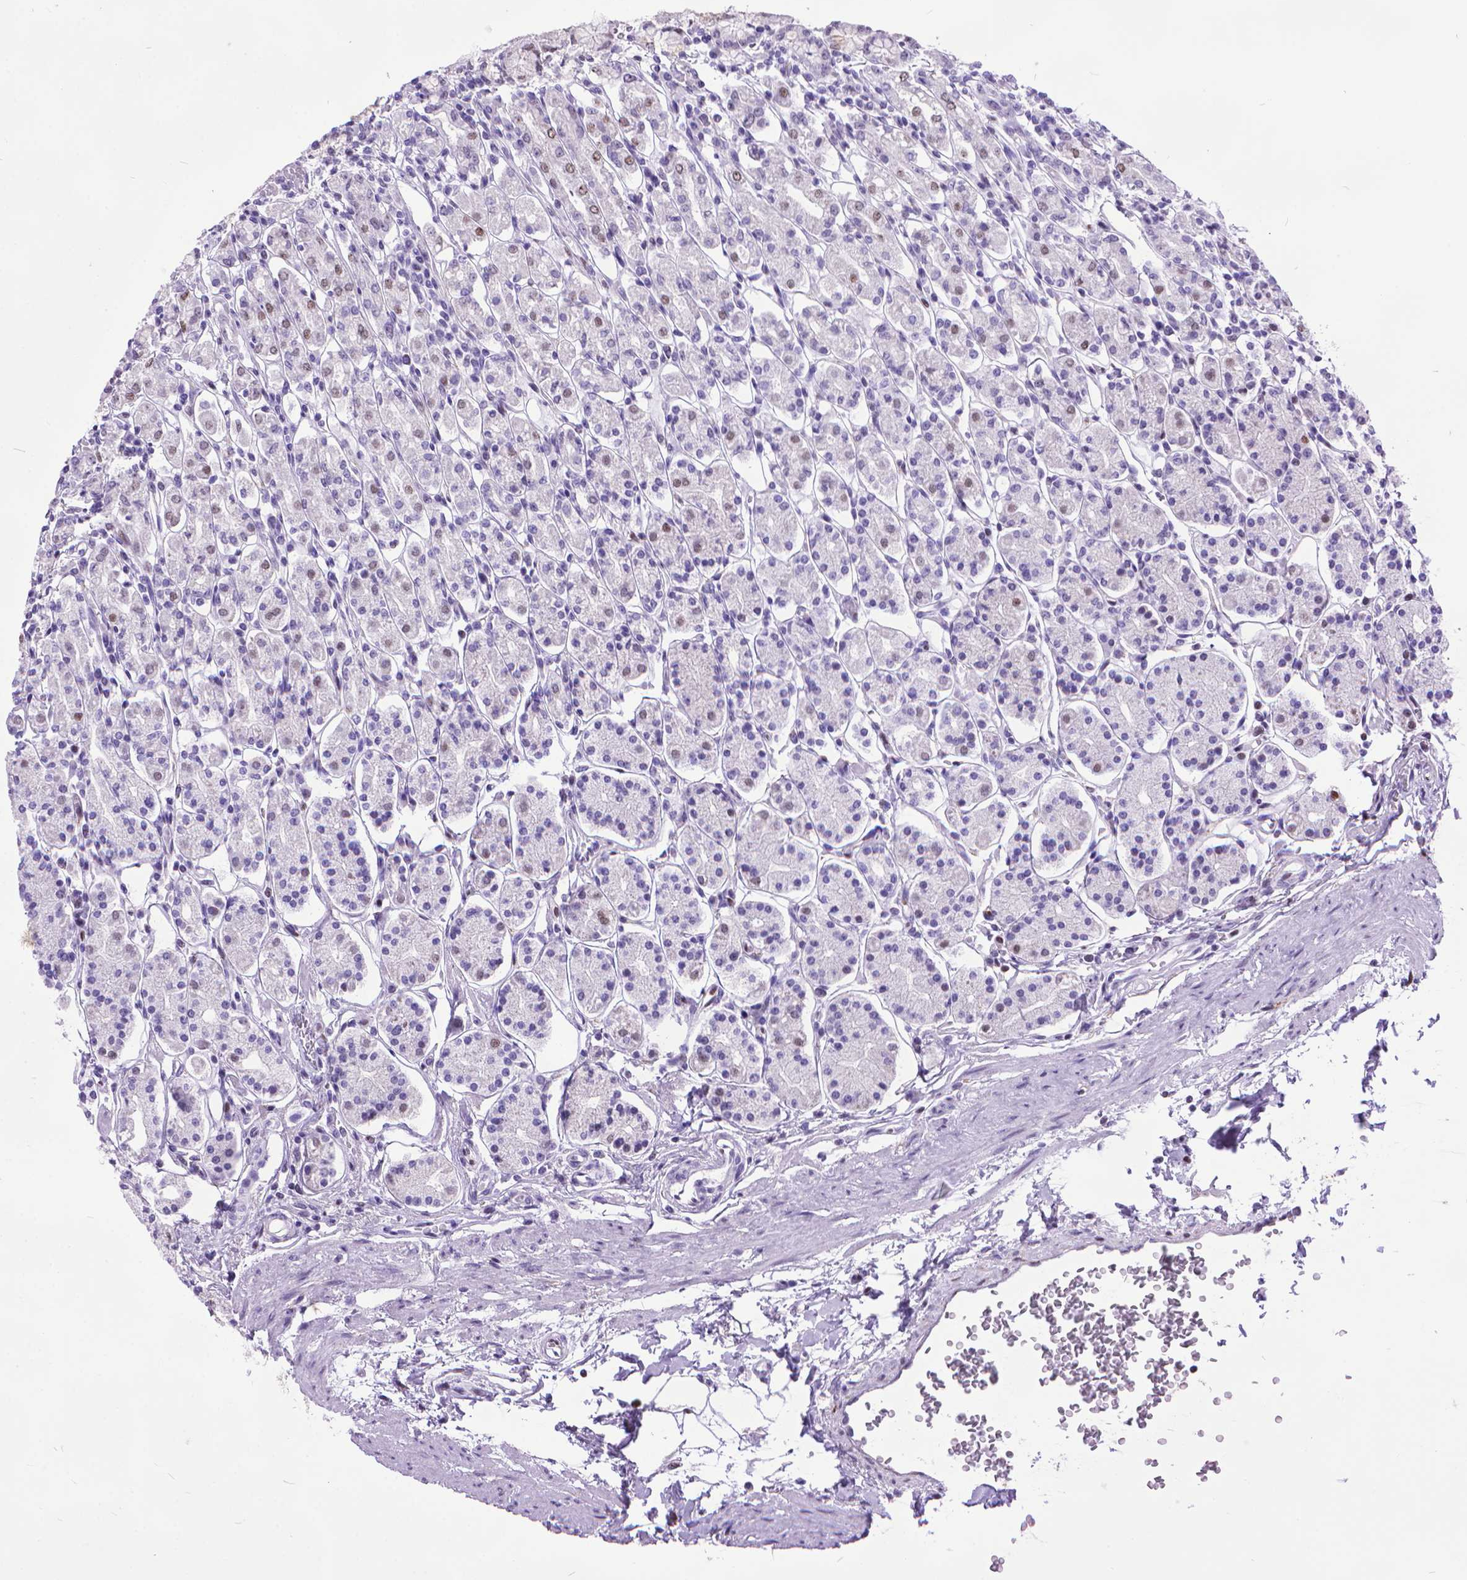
{"staining": {"intensity": "strong", "quantity": "25%-75%", "location": "nuclear"}, "tissue": "stomach", "cell_type": "Glandular cells", "image_type": "normal", "snomed": [{"axis": "morphology", "description": "Normal tissue, NOS"}, {"axis": "topography", "description": "Stomach, upper"}, {"axis": "topography", "description": "Stomach"}], "caption": "Glandular cells exhibit high levels of strong nuclear staining in approximately 25%-75% of cells in unremarkable human stomach. (DAB = brown stain, brightfield microscopy at high magnification).", "gene": "POLE4", "patient": {"sex": "male", "age": 62}}